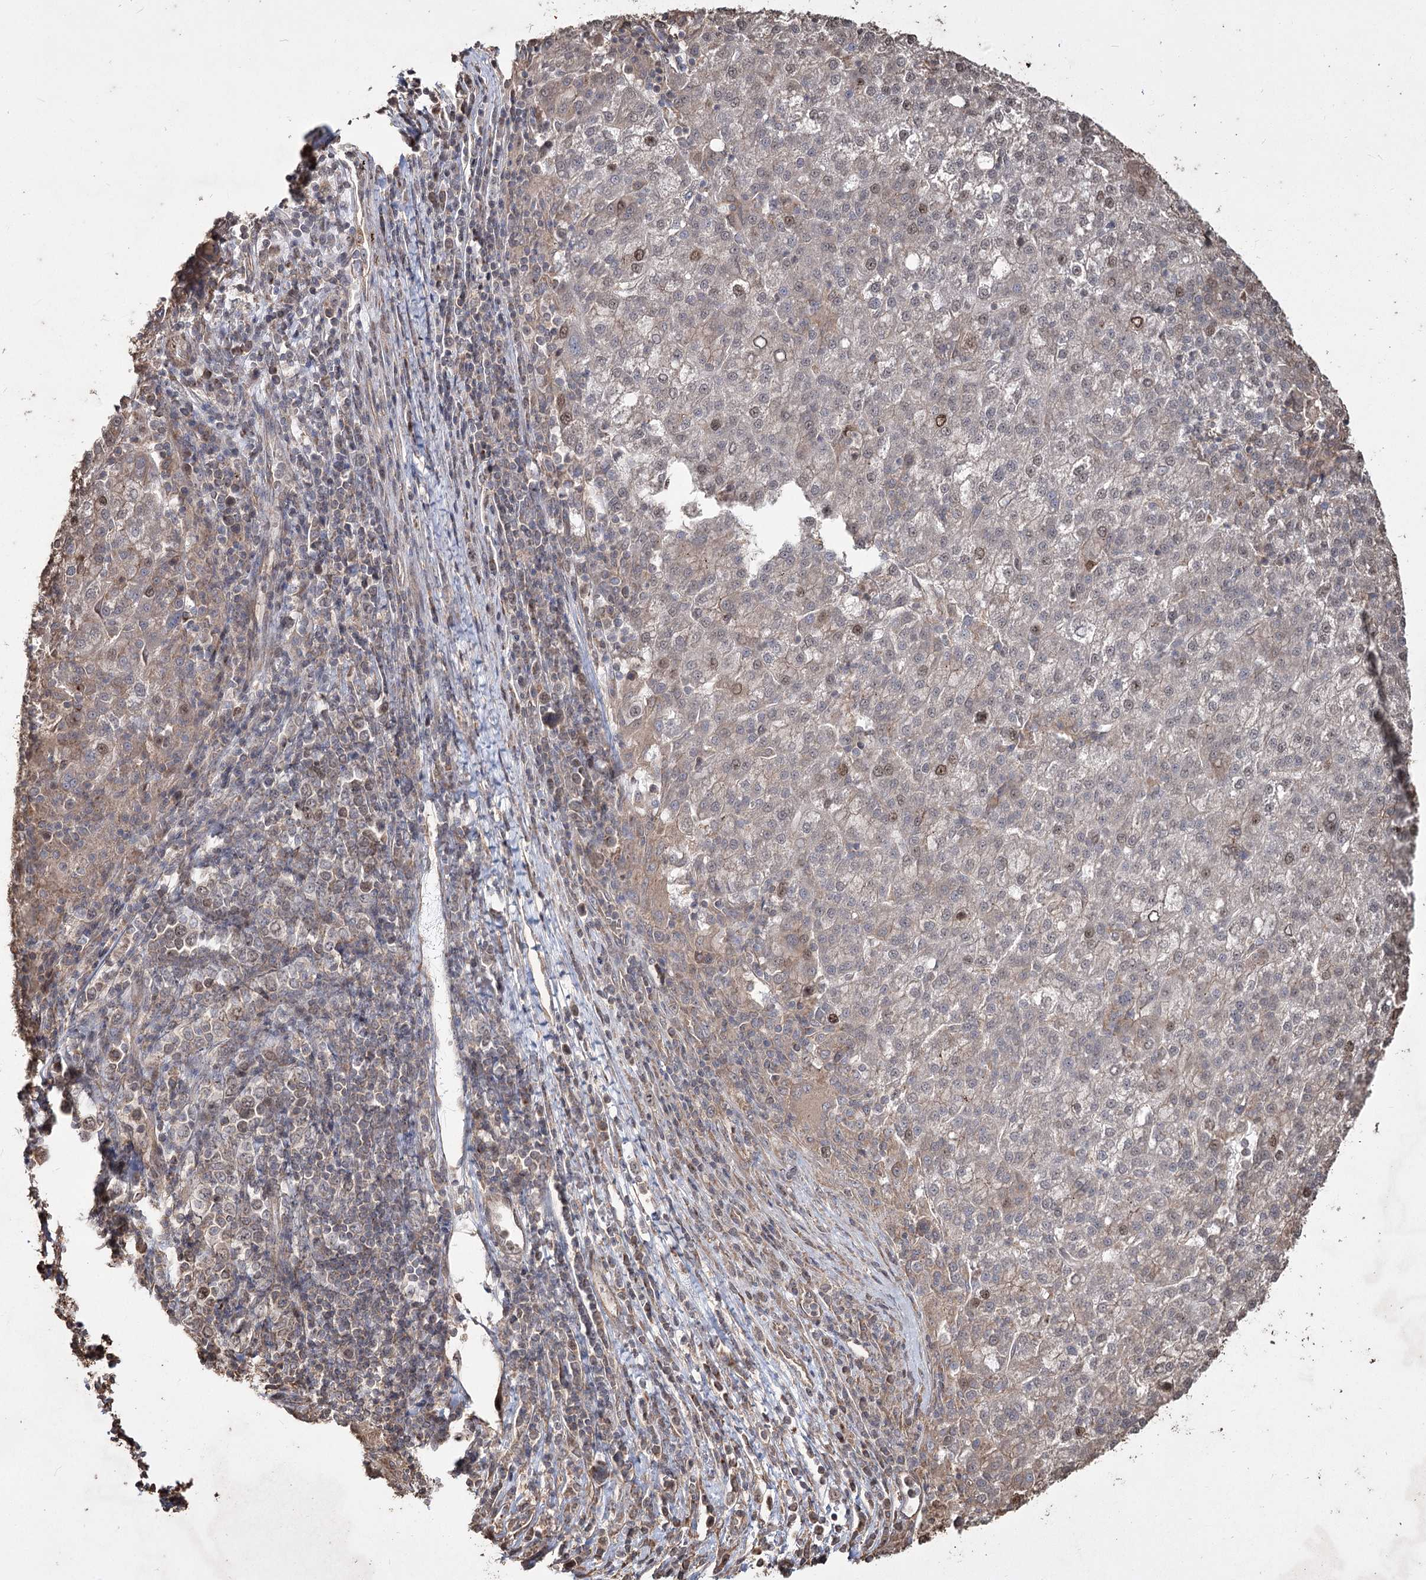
{"staining": {"intensity": "moderate", "quantity": "<25%", "location": "nuclear"}, "tissue": "liver cancer", "cell_type": "Tumor cells", "image_type": "cancer", "snomed": [{"axis": "morphology", "description": "Carcinoma, Hepatocellular, NOS"}, {"axis": "topography", "description": "Liver"}], "caption": "Protein expression analysis of human liver hepatocellular carcinoma reveals moderate nuclear staining in approximately <25% of tumor cells. (brown staining indicates protein expression, while blue staining denotes nuclei).", "gene": "PRC1", "patient": {"sex": "female", "age": 58}}